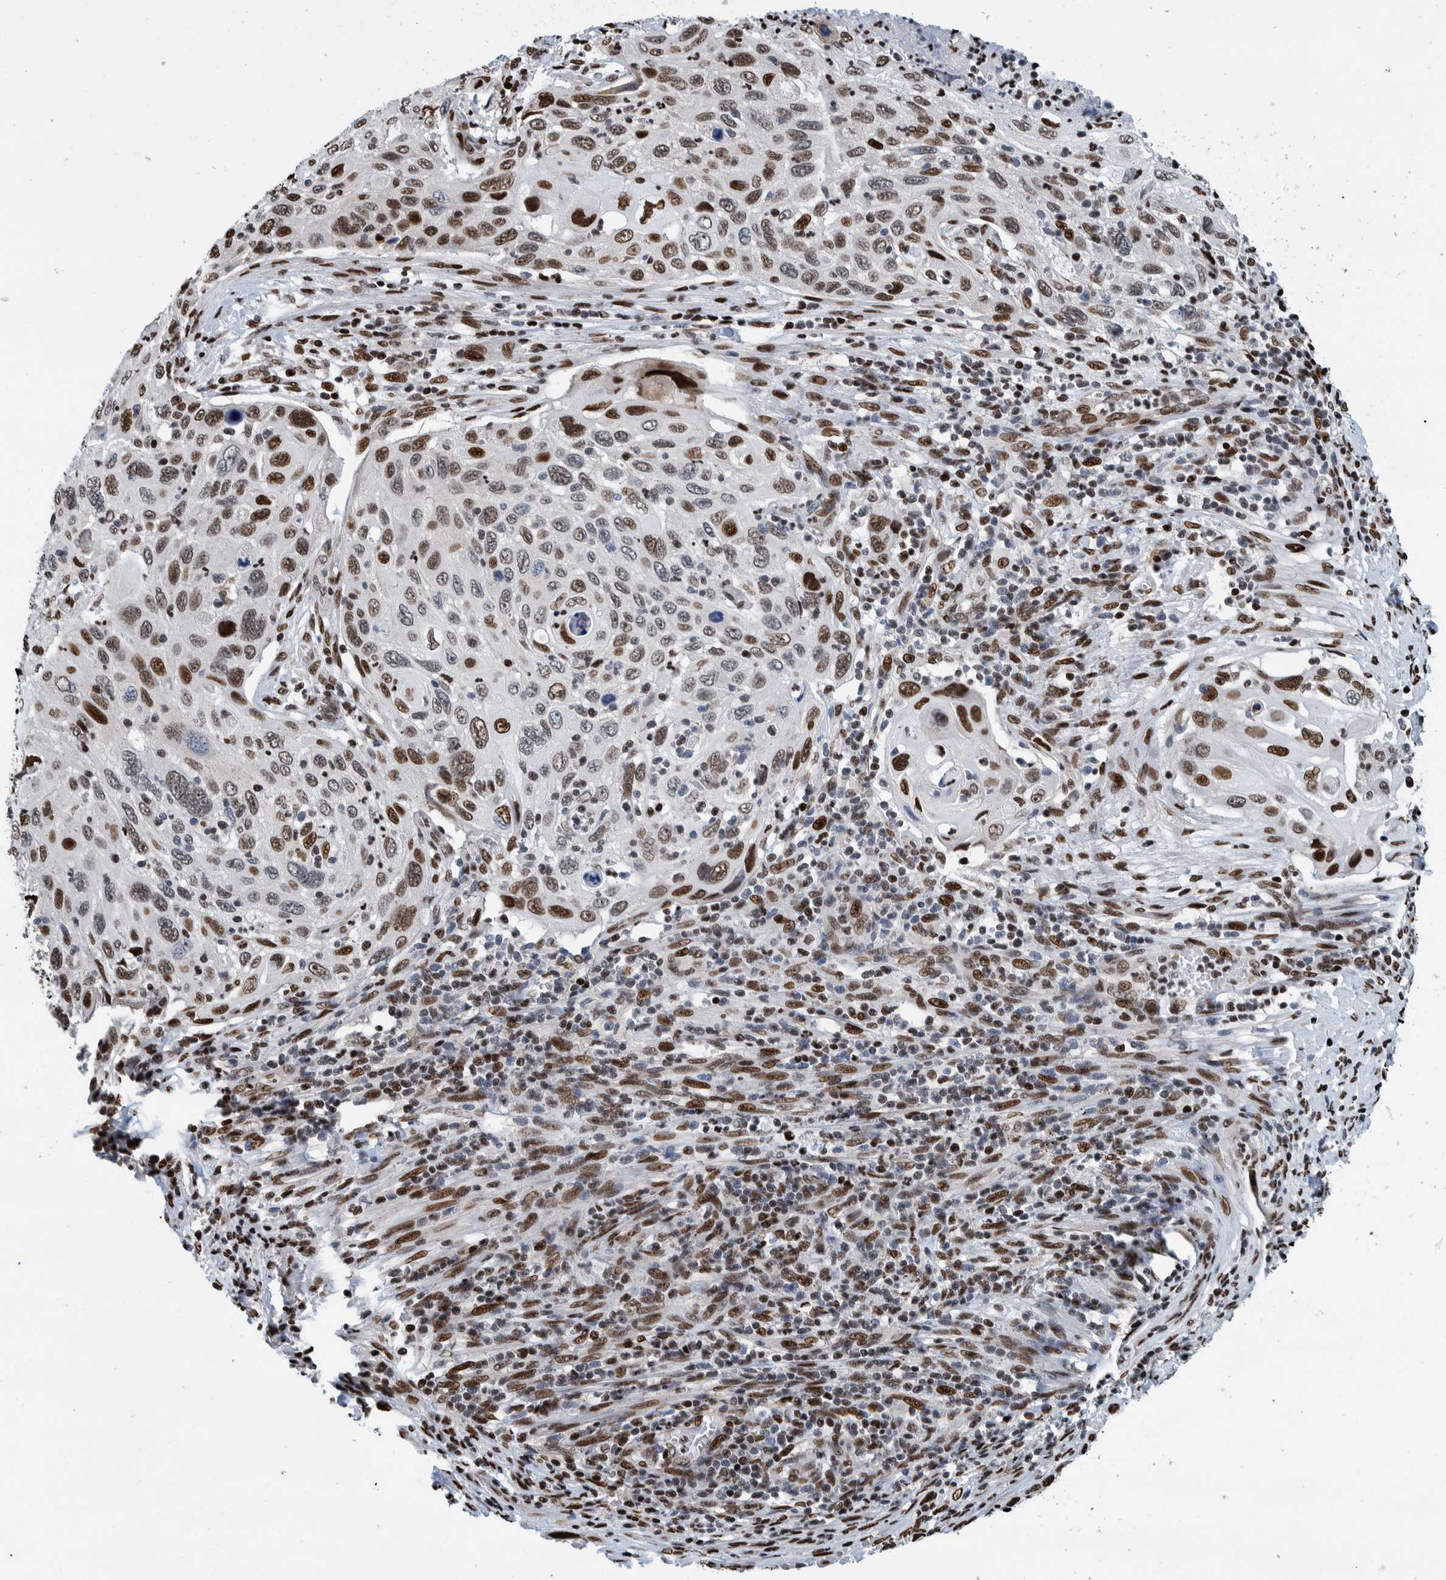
{"staining": {"intensity": "strong", "quantity": "25%-75%", "location": "nuclear"}, "tissue": "cervical cancer", "cell_type": "Tumor cells", "image_type": "cancer", "snomed": [{"axis": "morphology", "description": "Squamous cell carcinoma, NOS"}, {"axis": "topography", "description": "Cervix"}], "caption": "Protein staining by immunohistochemistry displays strong nuclear expression in about 25%-75% of tumor cells in cervical squamous cell carcinoma.", "gene": "HEATR9", "patient": {"sex": "female", "age": 70}}